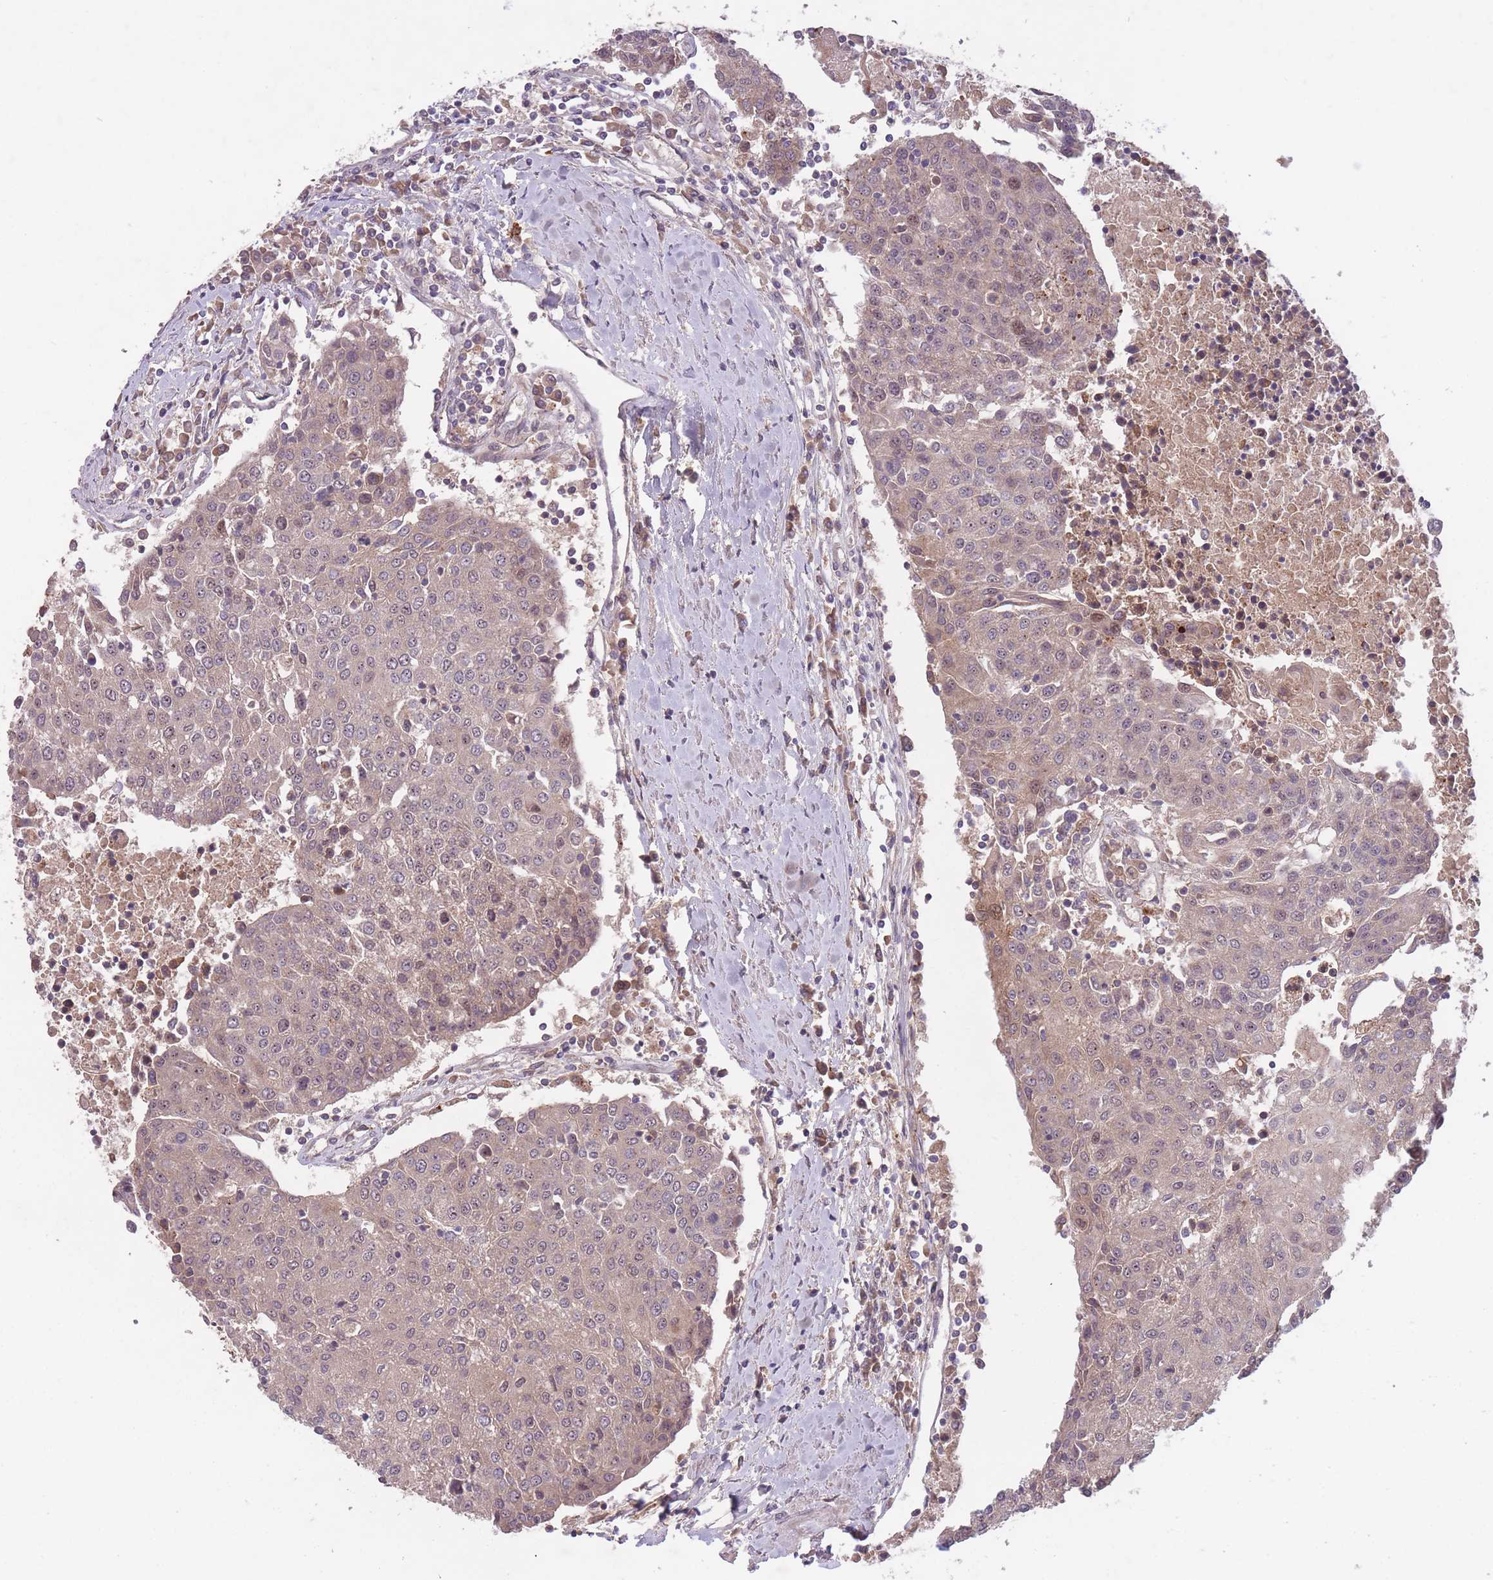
{"staining": {"intensity": "weak", "quantity": "25%-75%", "location": "cytoplasmic/membranous,nuclear"}, "tissue": "urothelial cancer", "cell_type": "Tumor cells", "image_type": "cancer", "snomed": [{"axis": "morphology", "description": "Urothelial carcinoma, High grade"}, {"axis": "topography", "description": "Urinary bladder"}], "caption": "About 25%-75% of tumor cells in human urothelial cancer exhibit weak cytoplasmic/membranous and nuclear protein staining as visualized by brown immunohistochemical staining.", "gene": "SECTM1", "patient": {"sex": "female", "age": 85}}